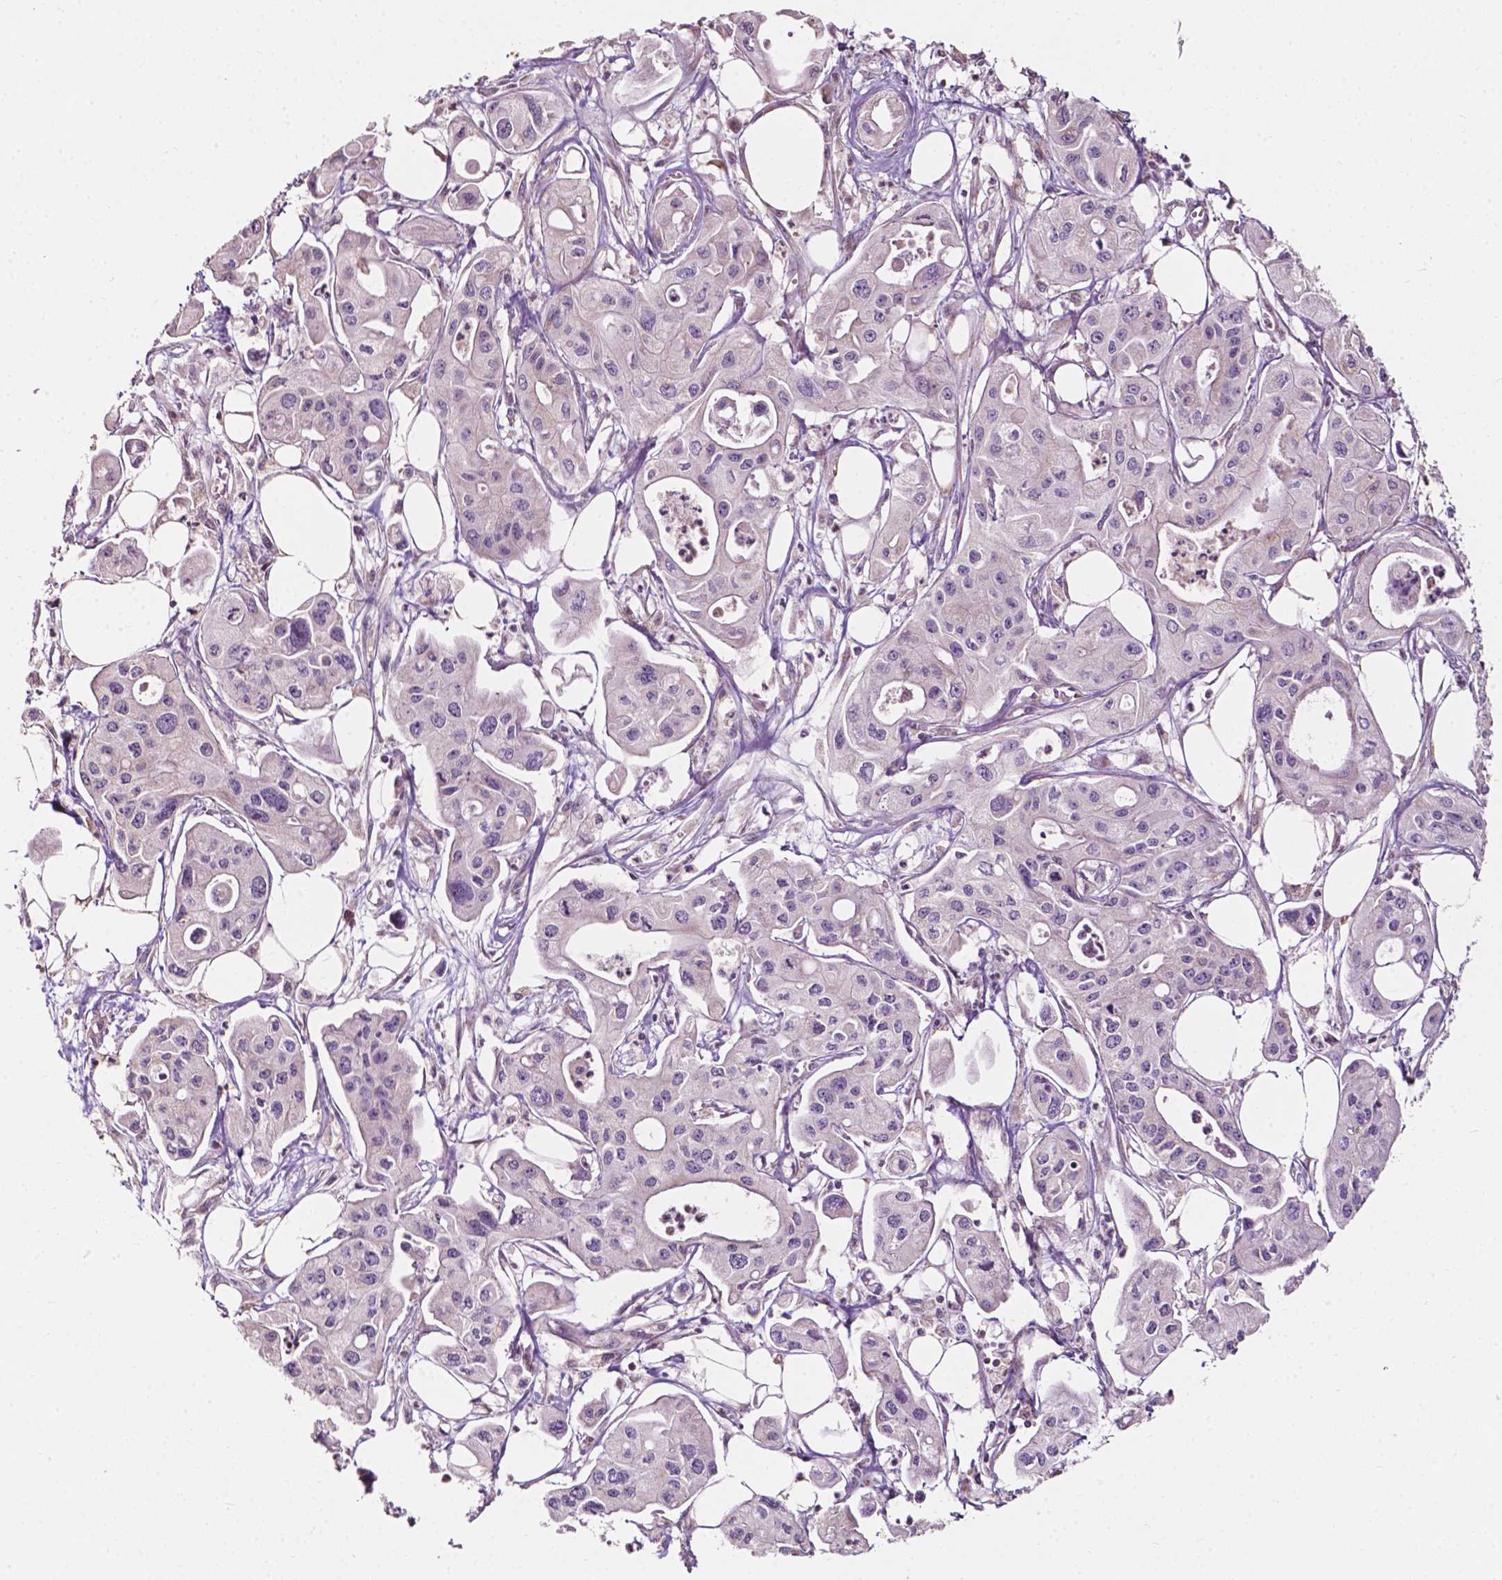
{"staining": {"intensity": "negative", "quantity": "none", "location": "none"}, "tissue": "pancreatic cancer", "cell_type": "Tumor cells", "image_type": "cancer", "snomed": [{"axis": "morphology", "description": "Adenocarcinoma, NOS"}, {"axis": "topography", "description": "Pancreas"}], "caption": "Immunohistochemistry of pancreatic cancer (adenocarcinoma) reveals no expression in tumor cells. (IHC, brightfield microscopy, high magnification).", "gene": "NDUFA10", "patient": {"sex": "male", "age": 70}}